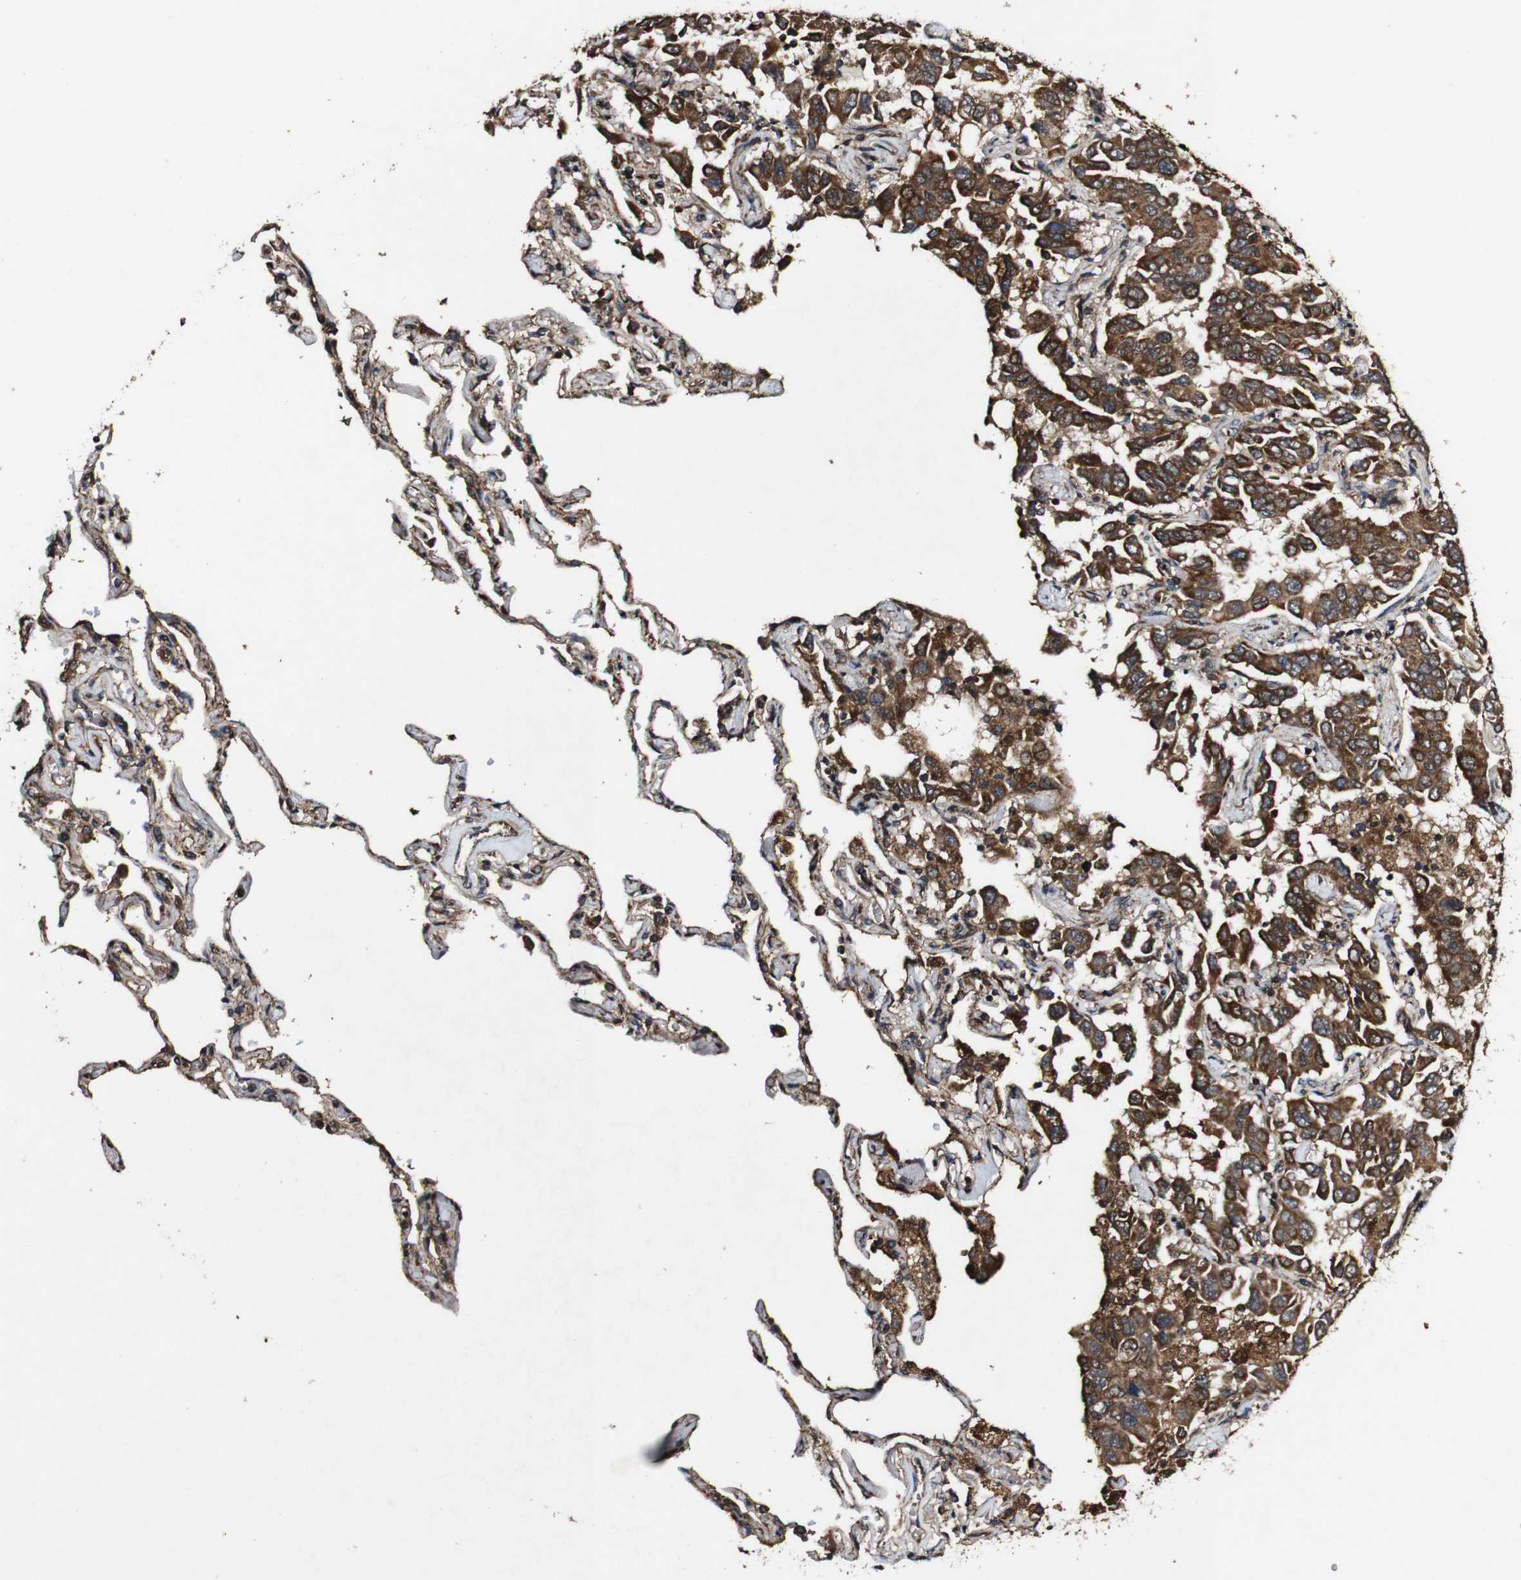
{"staining": {"intensity": "strong", "quantity": ">75%", "location": "cytoplasmic/membranous"}, "tissue": "lung cancer", "cell_type": "Tumor cells", "image_type": "cancer", "snomed": [{"axis": "morphology", "description": "Adenocarcinoma, NOS"}, {"axis": "topography", "description": "Lung"}], "caption": "About >75% of tumor cells in human lung adenocarcinoma show strong cytoplasmic/membranous protein positivity as visualized by brown immunohistochemical staining.", "gene": "BTN3A3", "patient": {"sex": "male", "age": 68}}